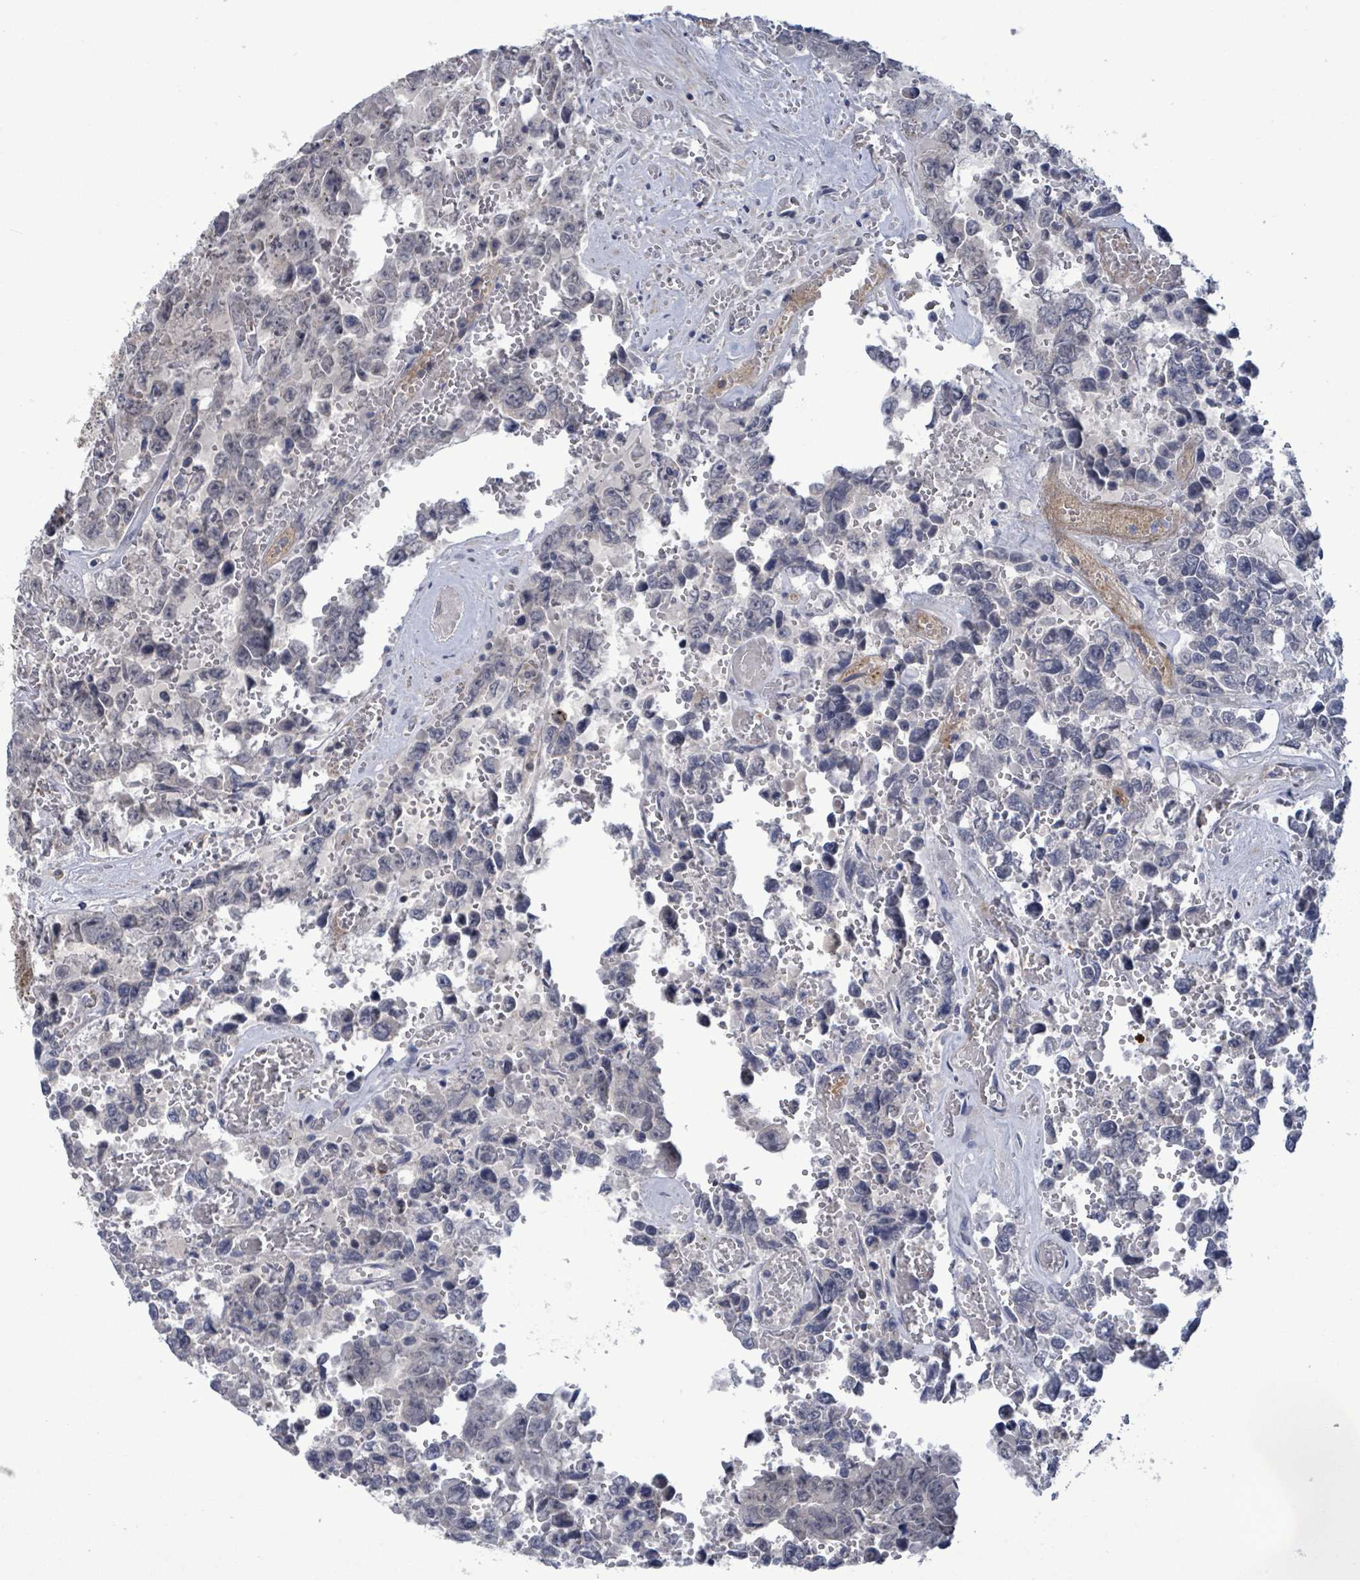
{"staining": {"intensity": "negative", "quantity": "none", "location": "none"}, "tissue": "testis cancer", "cell_type": "Tumor cells", "image_type": "cancer", "snomed": [{"axis": "morphology", "description": "Normal tissue, NOS"}, {"axis": "morphology", "description": "Carcinoma, Embryonal, NOS"}, {"axis": "topography", "description": "Testis"}, {"axis": "topography", "description": "Epididymis"}], "caption": "Testis cancer stained for a protein using immunohistochemistry (IHC) shows no staining tumor cells.", "gene": "AMMECR1", "patient": {"sex": "male", "age": 25}}